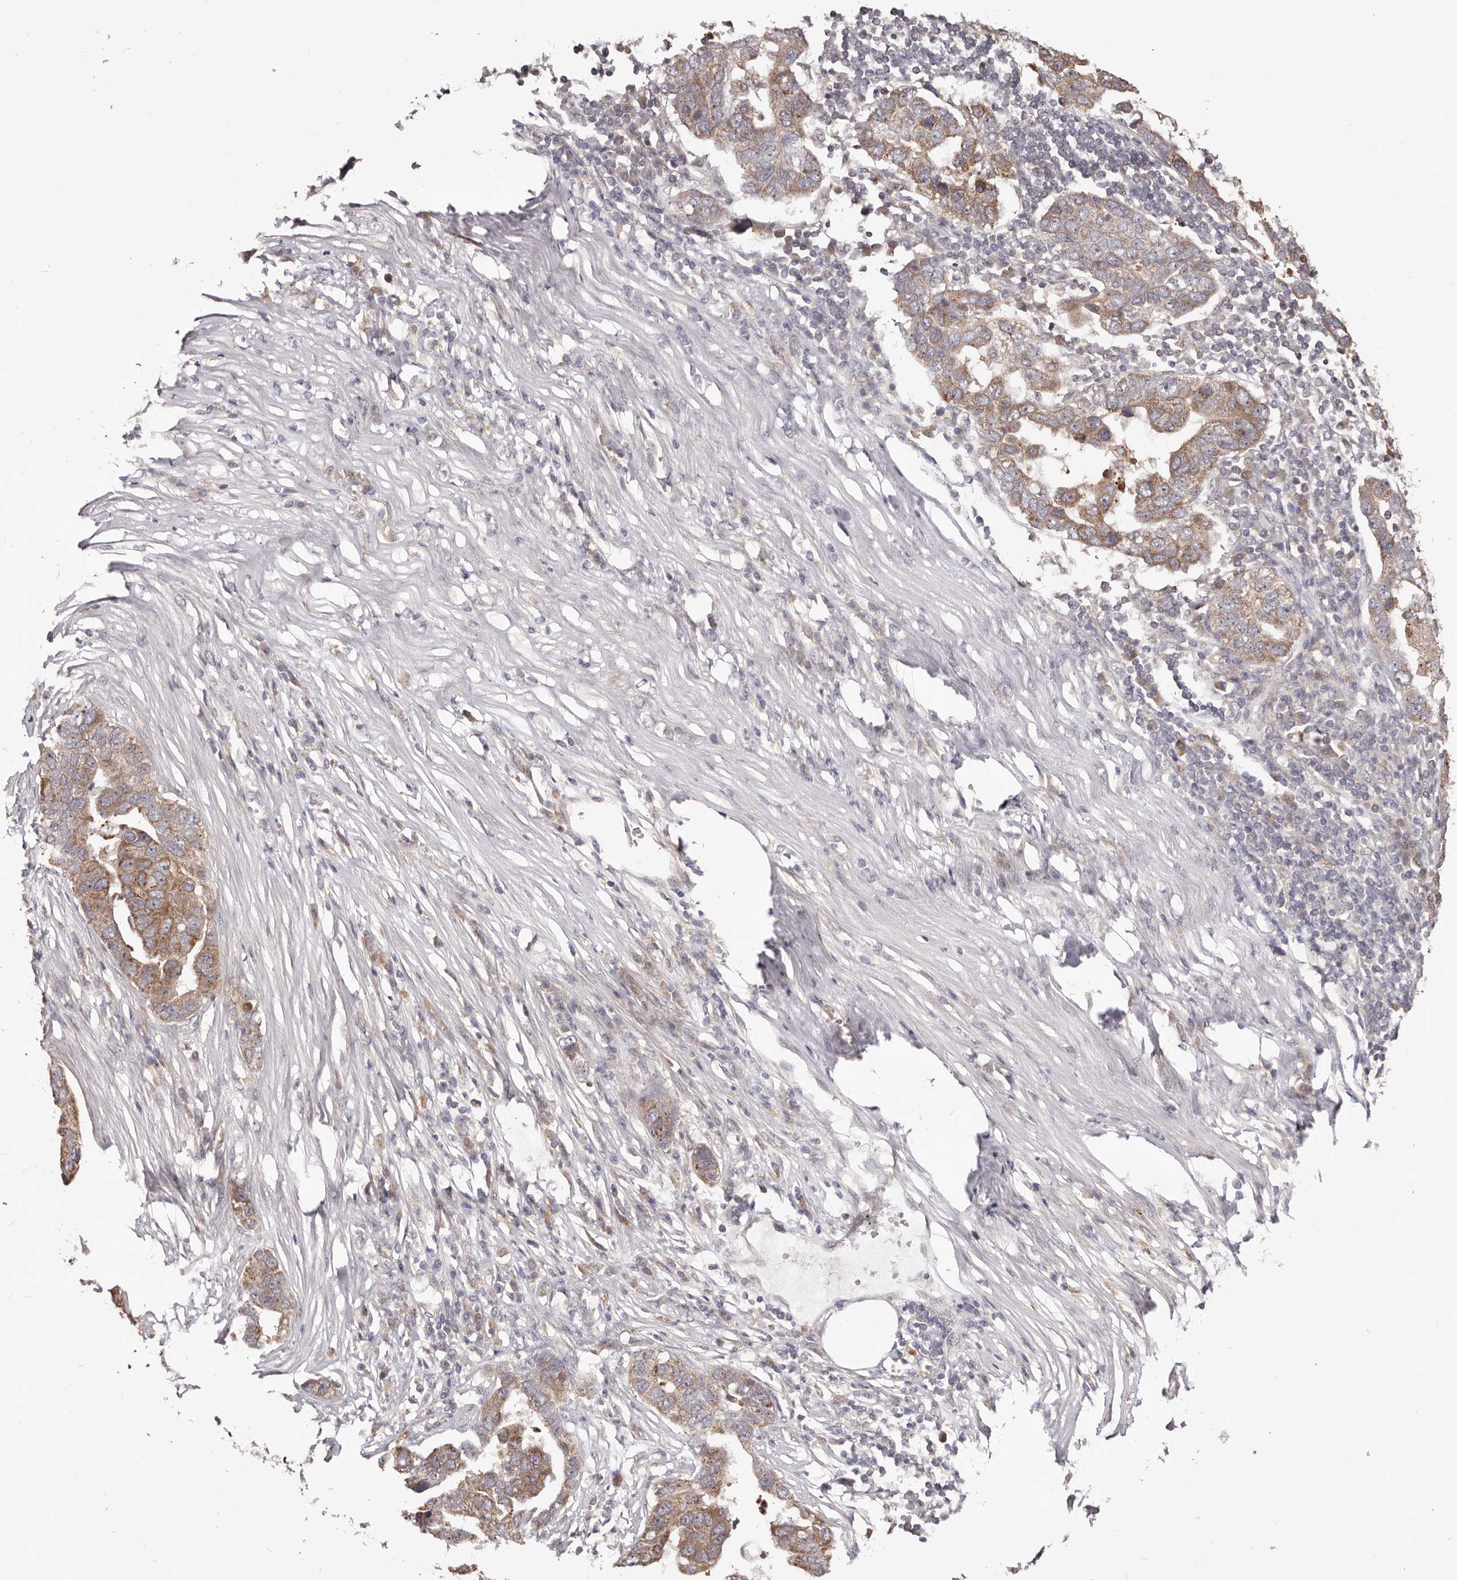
{"staining": {"intensity": "moderate", "quantity": ">75%", "location": "cytoplasmic/membranous"}, "tissue": "pancreatic cancer", "cell_type": "Tumor cells", "image_type": "cancer", "snomed": [{"axis": "morphology", "description": "Adenocarcinoma, NOS"}, {"axis": "topography", "description": "Pancreas"}], "caption": "Immunohistochemical staining of adenocarcinoma (pancreatic) demonstrates medium levels of moderate cytoplasmic/membranous protein staining in approximately >75% of tumor cells. The protein is shown in brown color, while the nuclei are stained blue.", "gene": "MDP1", "patient": {"sex": "female", "age": 61}}